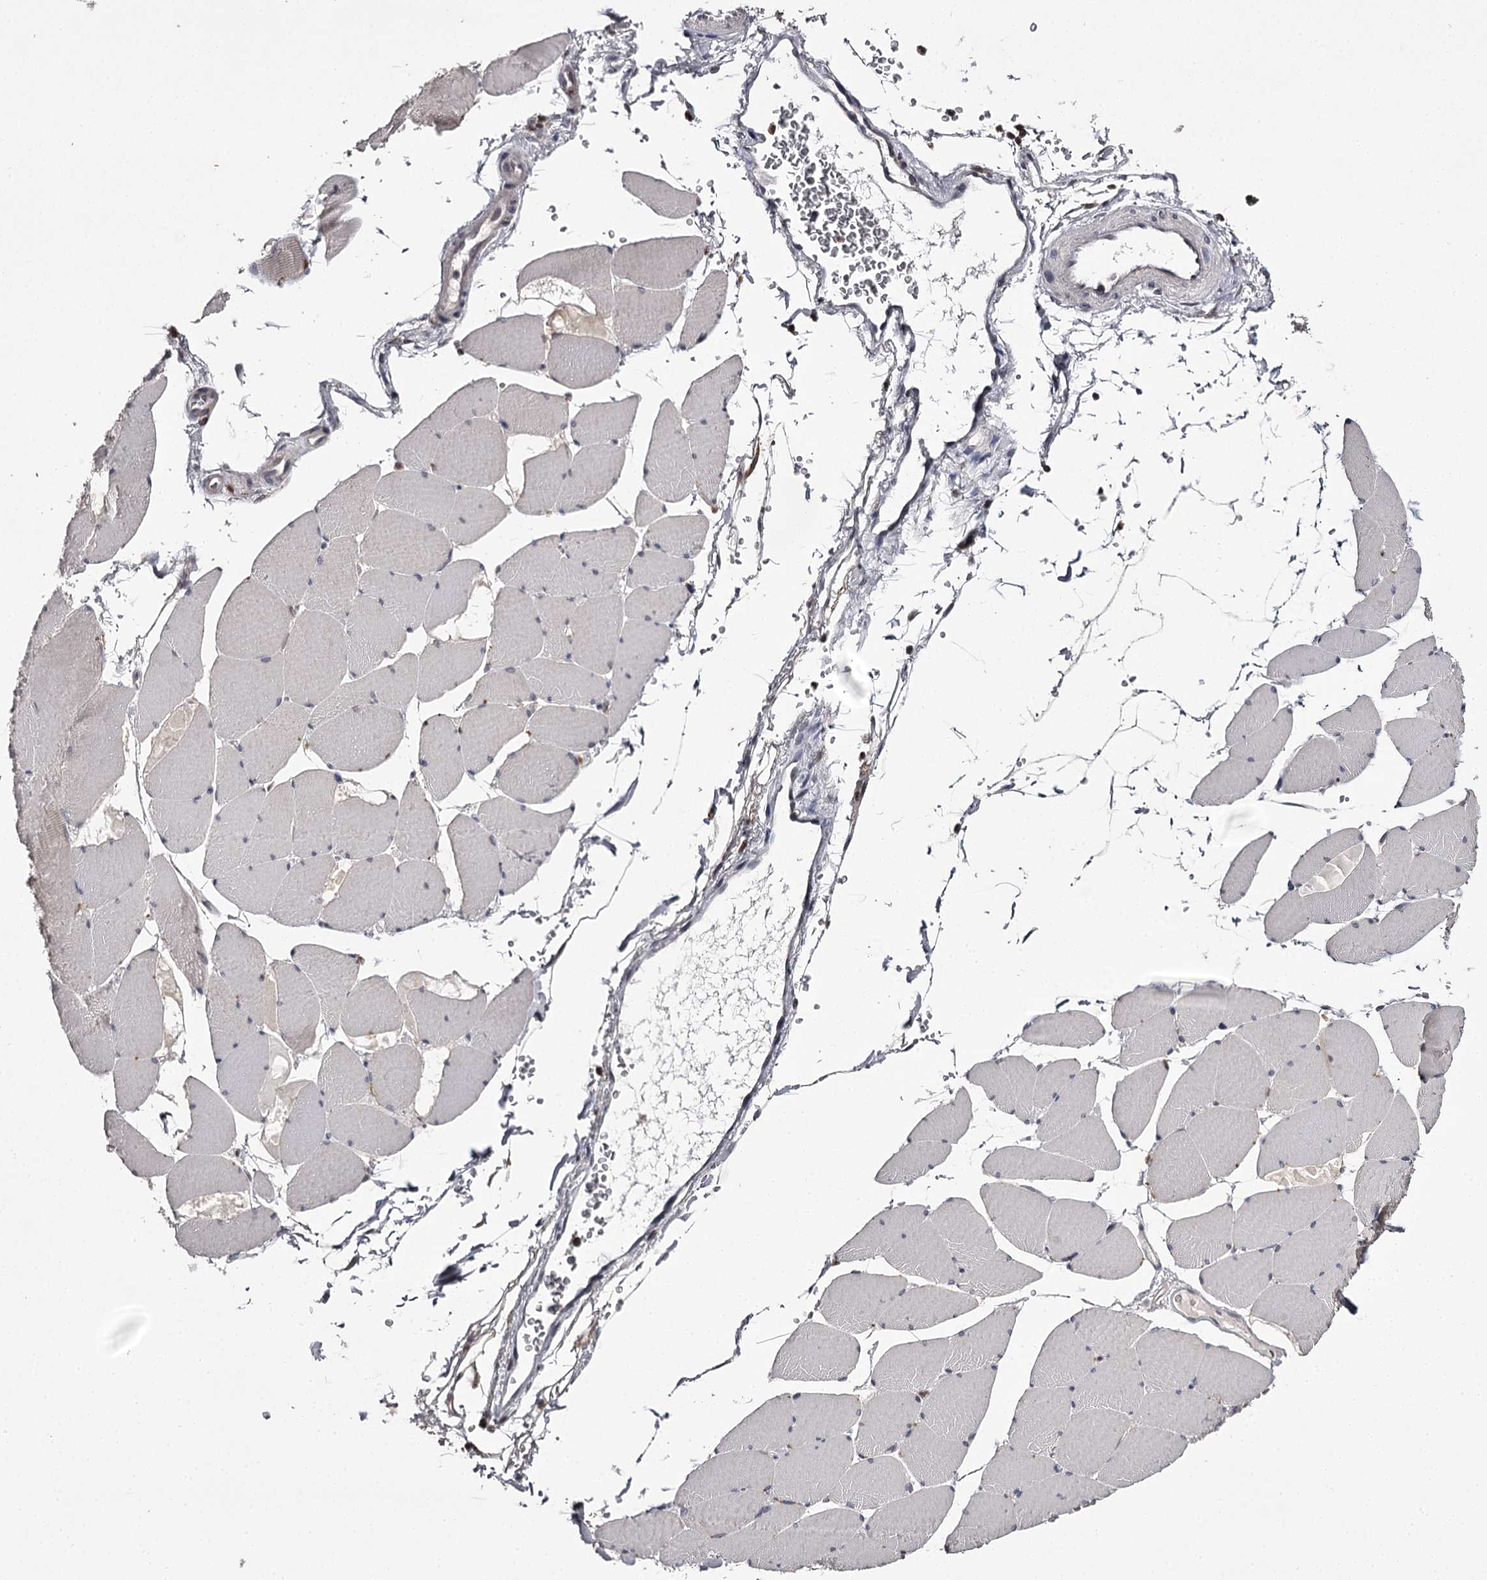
{"staining": {"intensity": "moderate", "quantity": "<25%", "location": "cytoplasmic/membranous"}, "tissue": "skeletal muscle", "cell_type": "Myocytes", "image_type": "normal", "snomed": [{"axis": "morphology", "description": "Normal tissue, NOS"}, {"axis": "topography", "description": "Skeletal muscle"}, {"axis": "topography", "description": "Head-Neck"}], "caption": "Benign skeletal muscle displays moderate cytoplasmic/membranous positivity in about <25% of myocytes, visualized by immunohistochemistry.", "gene": "SLC32A1", "patient": {"sex": "male", "age": 66}}